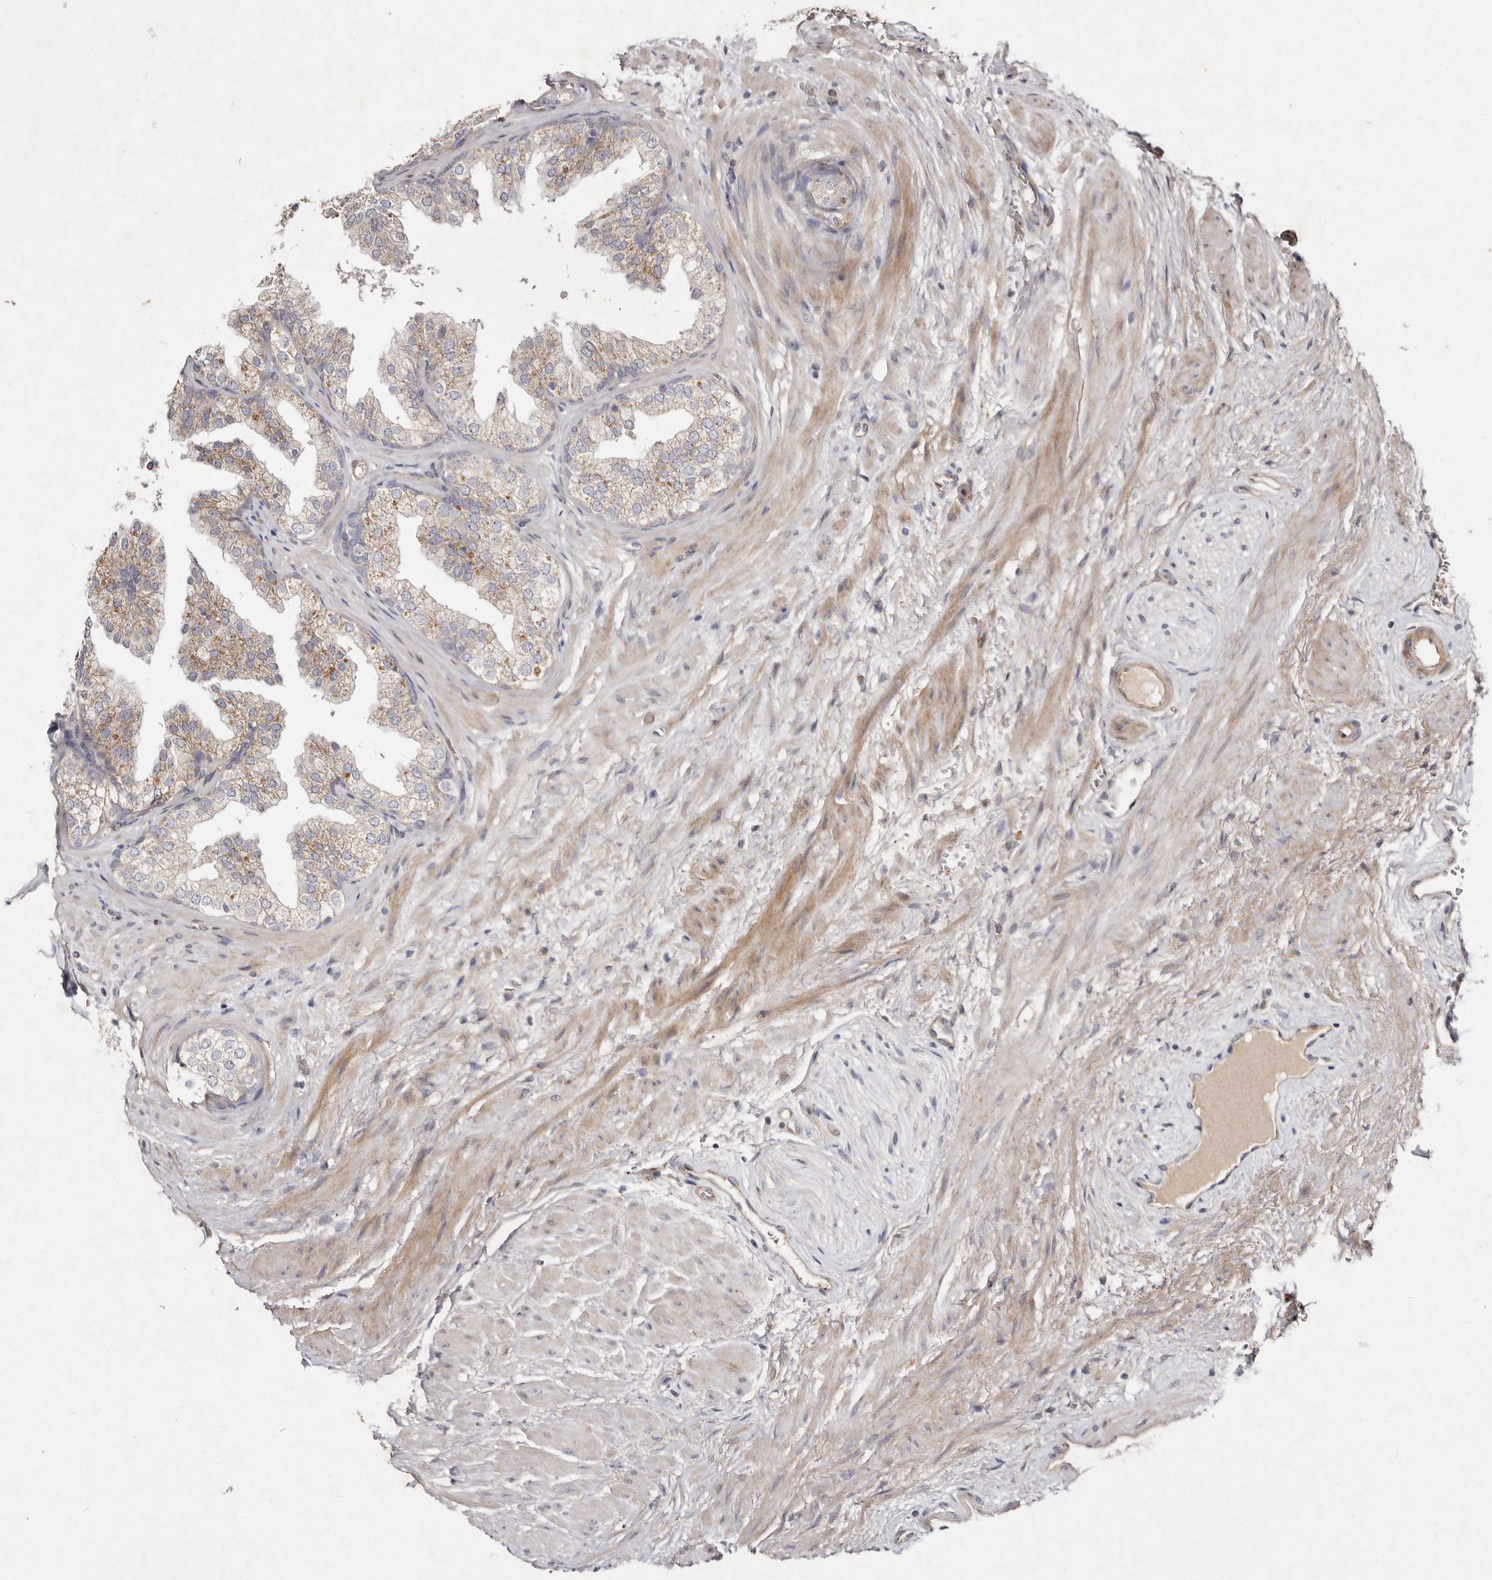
{"staining": {"intensity": "weak", "quantity": "25%-75%", "location": "cytoplasmic/membranous"}, "tissue": "prostate", "cell_type": "Glandular cells", "image_type": "normal", "snomed": [{"axis": "morphology", "description": "Normal tissue, NOS"}, {"axis": "topography", "description": "Prostate"}], "caption": "Protein analysis of normal prostate demonstrates weak cytoplasmic/membranous expression in about 25%-75% of glandular cells. (IHC, brightfield microscopy, high magnification).", "gene": "SLC25A20", "patient": {"sex": "male", "age": 48}}